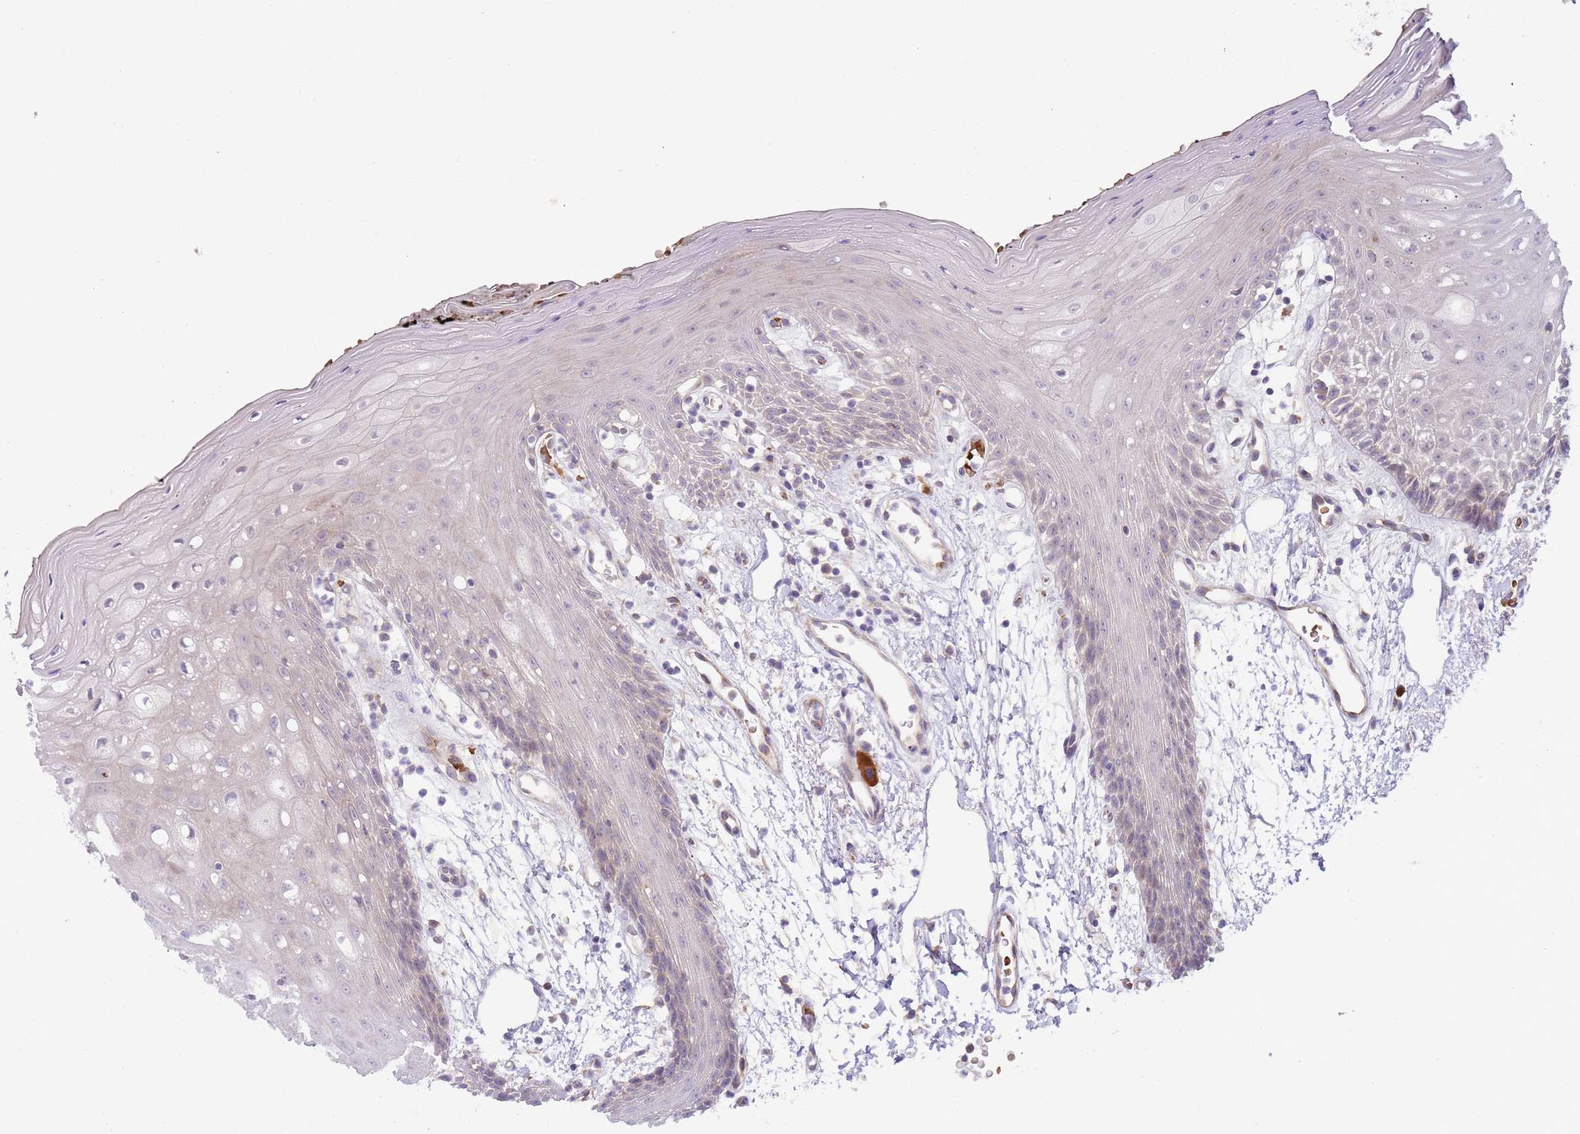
{"staining": {"intensity": "negative", "quantity": "none", "location": "none"}, "tissue": "oral mucosa", "cell_type": "Squamous epithelial cells", "image_type": "normal", "snomed": [{"axis": "morphology", "description": "Normal tissue, NOS"}, {"axis": "topography", "description": "Oral tissue"}, {"axis": "topography", "description": "Tounge, NOS"}], "caption": "A micrograph of human oral mucosa is negative for staining in squamous epithelial cells. (Stains: DAB (3,3'-diaminobenzidine) IHC with hematoxylin counter stain, Microscopy: brightfield microscopy at high magnification).", "gene": "VWCE", "patient": {"sex": "female", "age": 59}}